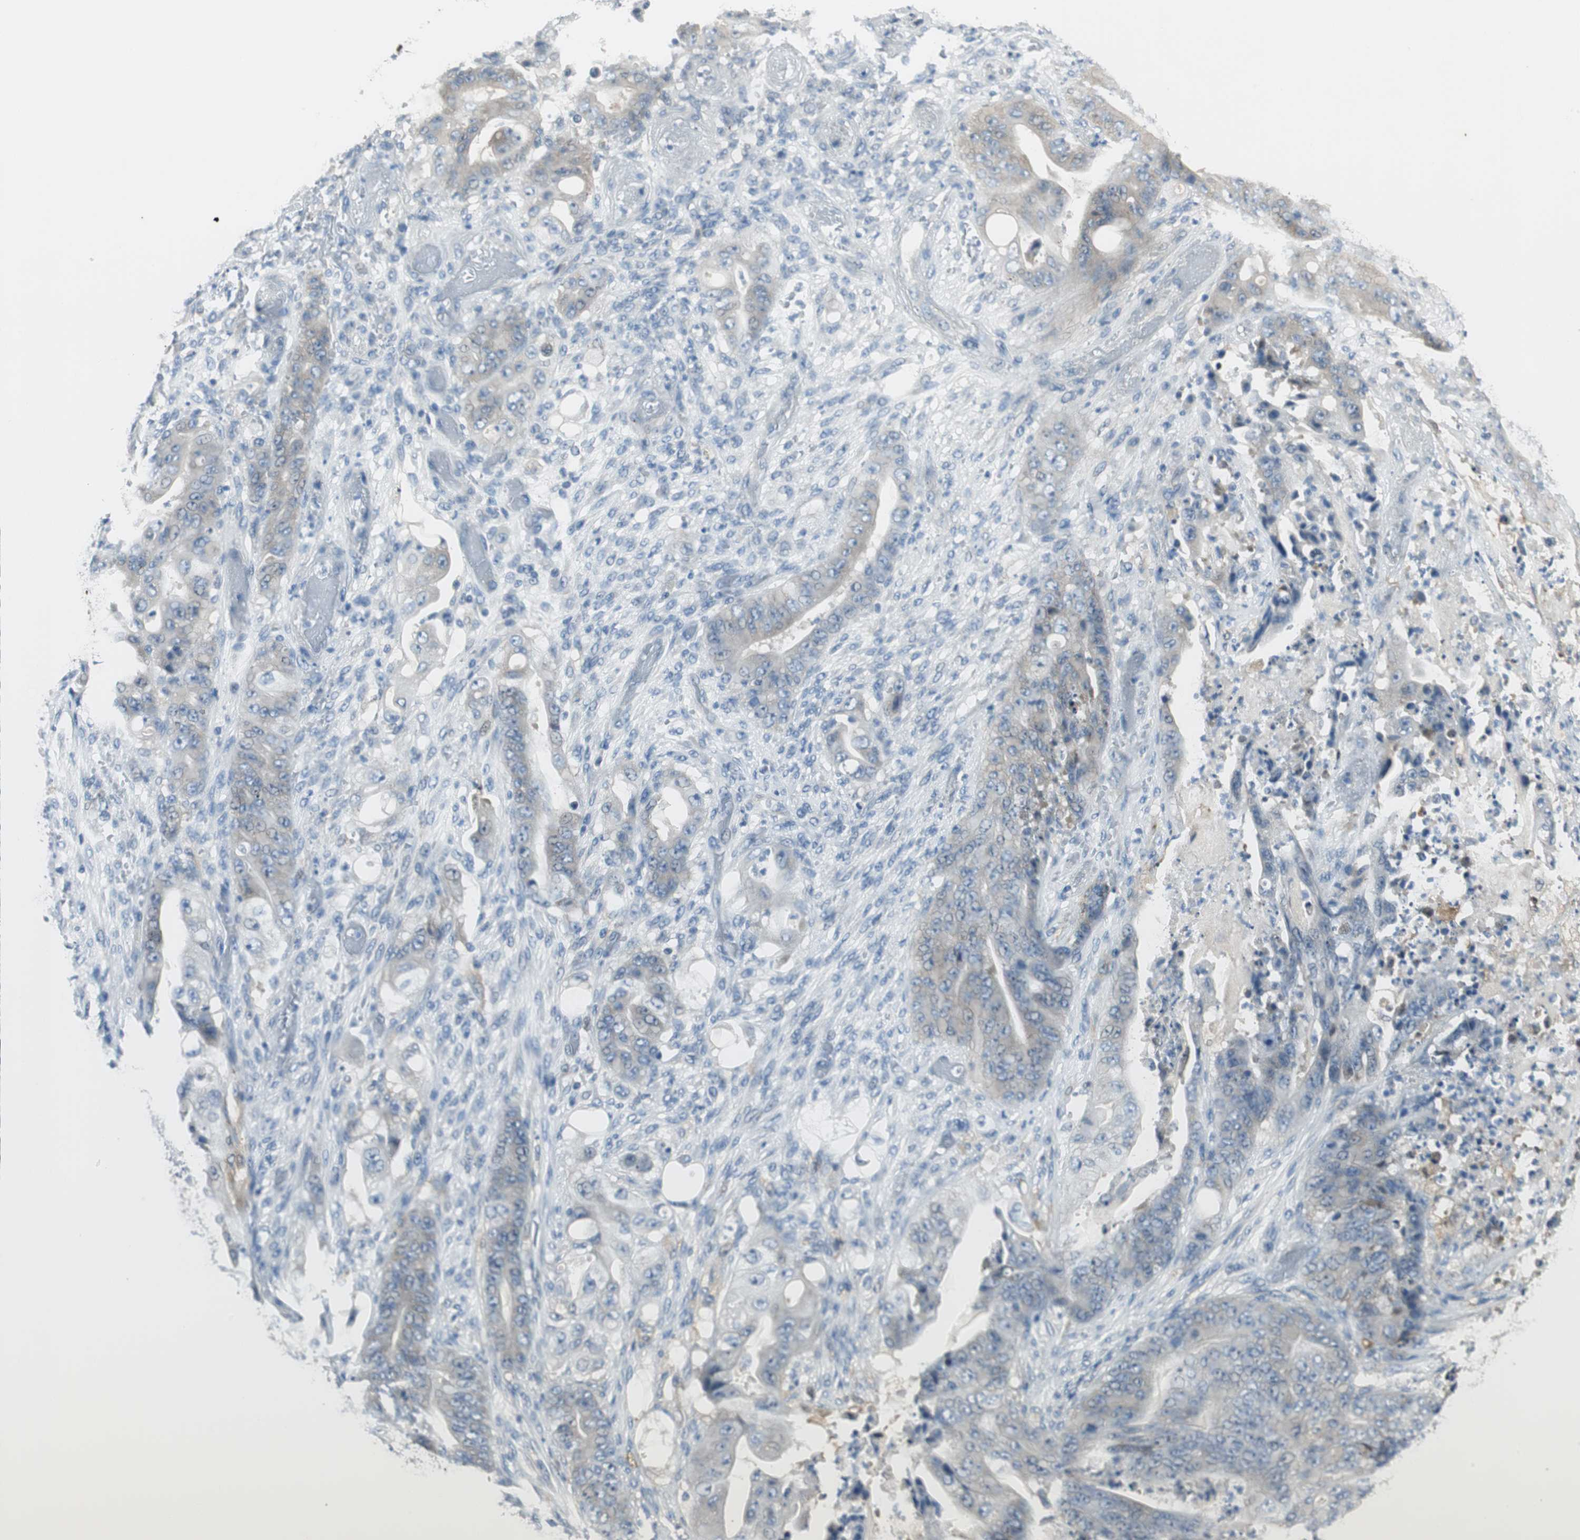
{"staining": {"intensity": "weak", "quantity": "<25%", "location": "cytoplasmic/membranous"}, "tissue": "stomach cancer", "cell_type": "Tumor cells", "image_type": "cancer", "snomed": [{"axis": "morphology", "description": "Adenocarcinoma, NOS"}, {"axis": "topography", "description": "Stomach"}], "caption": "Tumor cells show no significant staining in stomach cancer.", "gene": "MSTO1", "patient": {"sex": "female", "age": 73}}